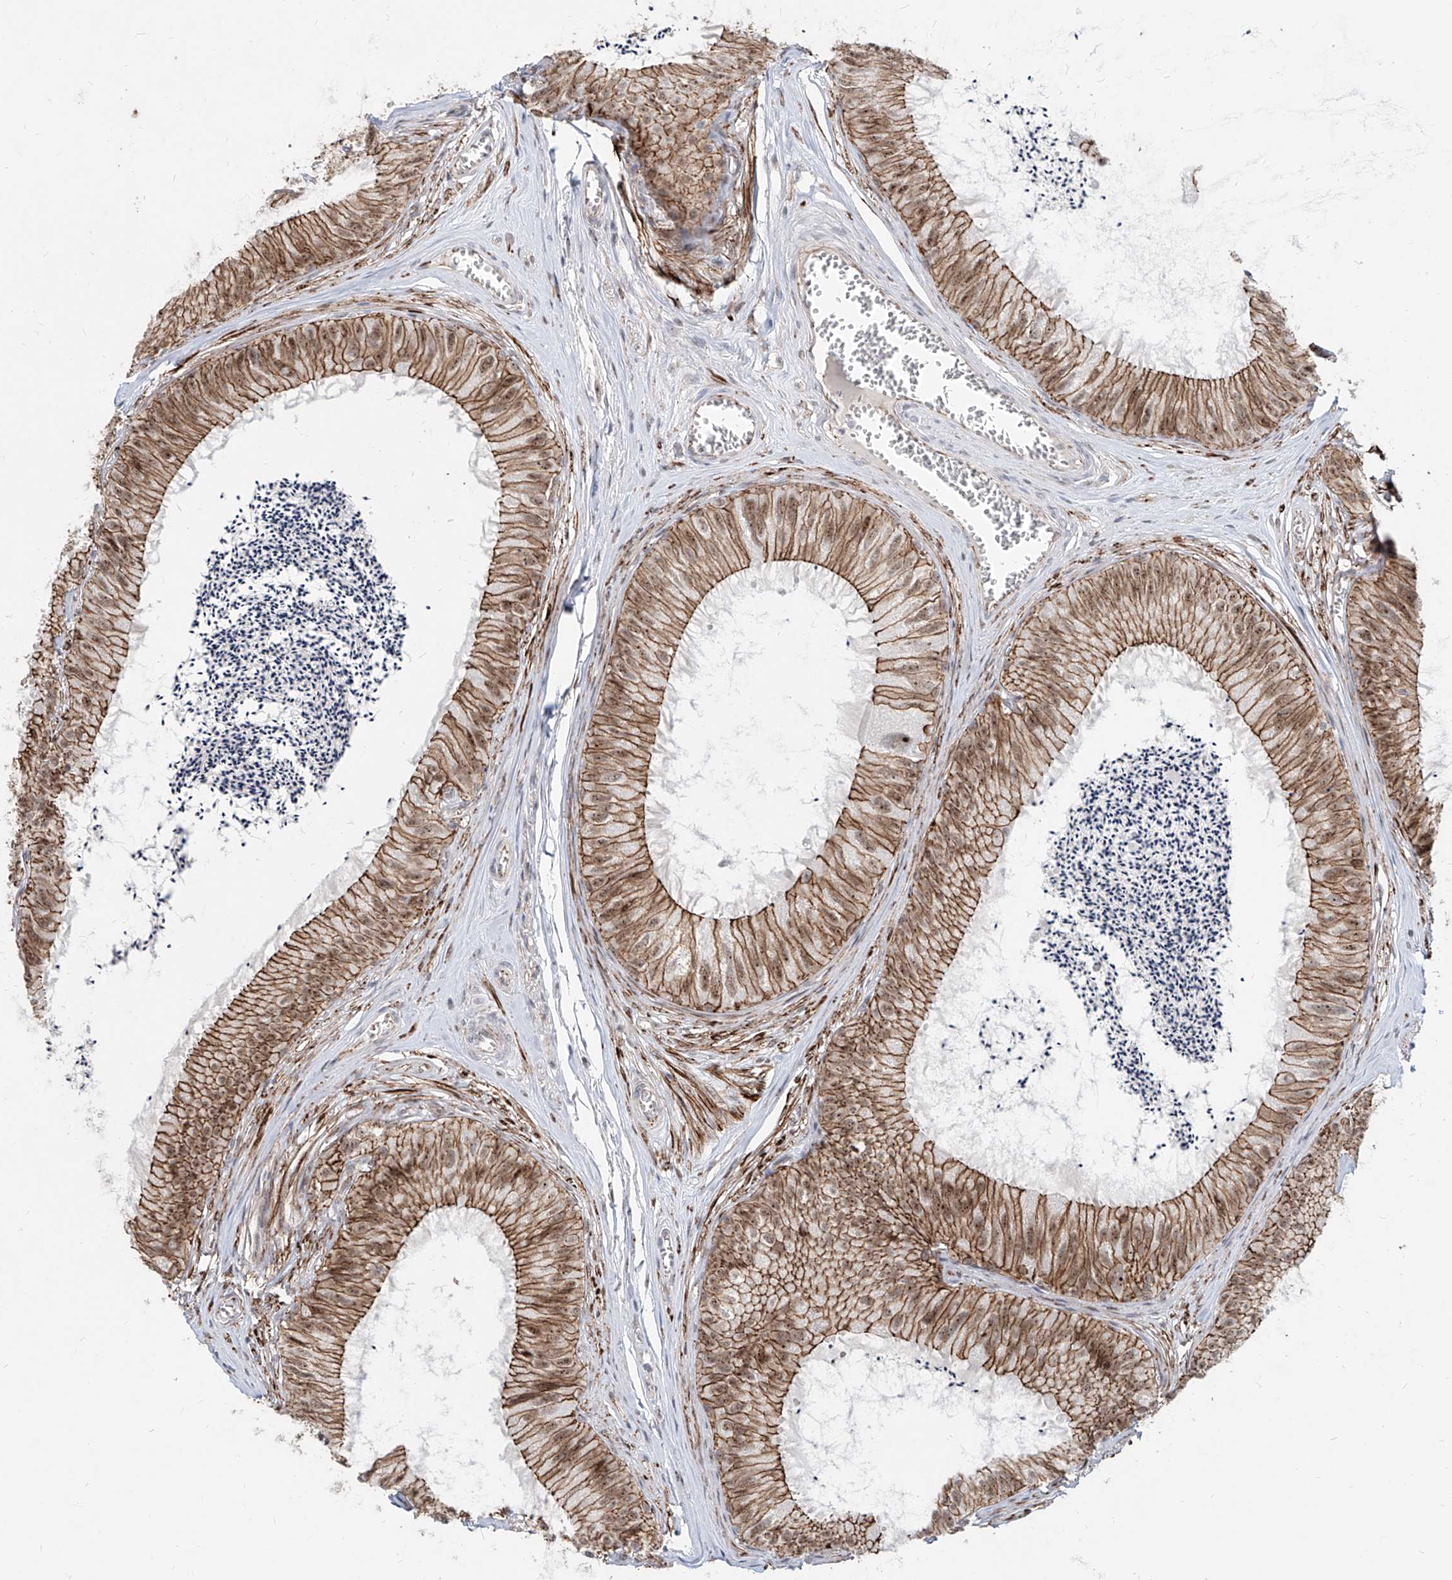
{"staining": {"intensity": "strong", "quantity": ">75%", "location": "cytoplasmic/membranous,nuclear"}, "tissue": "epididymis", "cell_type": "Glandular cells", "image_type": "normal", "snomed": [{"axis": "morphology", "description": "Normal tissue, NOS"}, {"axis": "topography", "description": "Epididymis"}], "caption": "Strong cytoplasmic/membranous,nuclear protein expression is appreciated in about >75% of glandular cells in epididymis.", "gene": "ZNF710", "patient": {"sex": "male", "age": 79}}